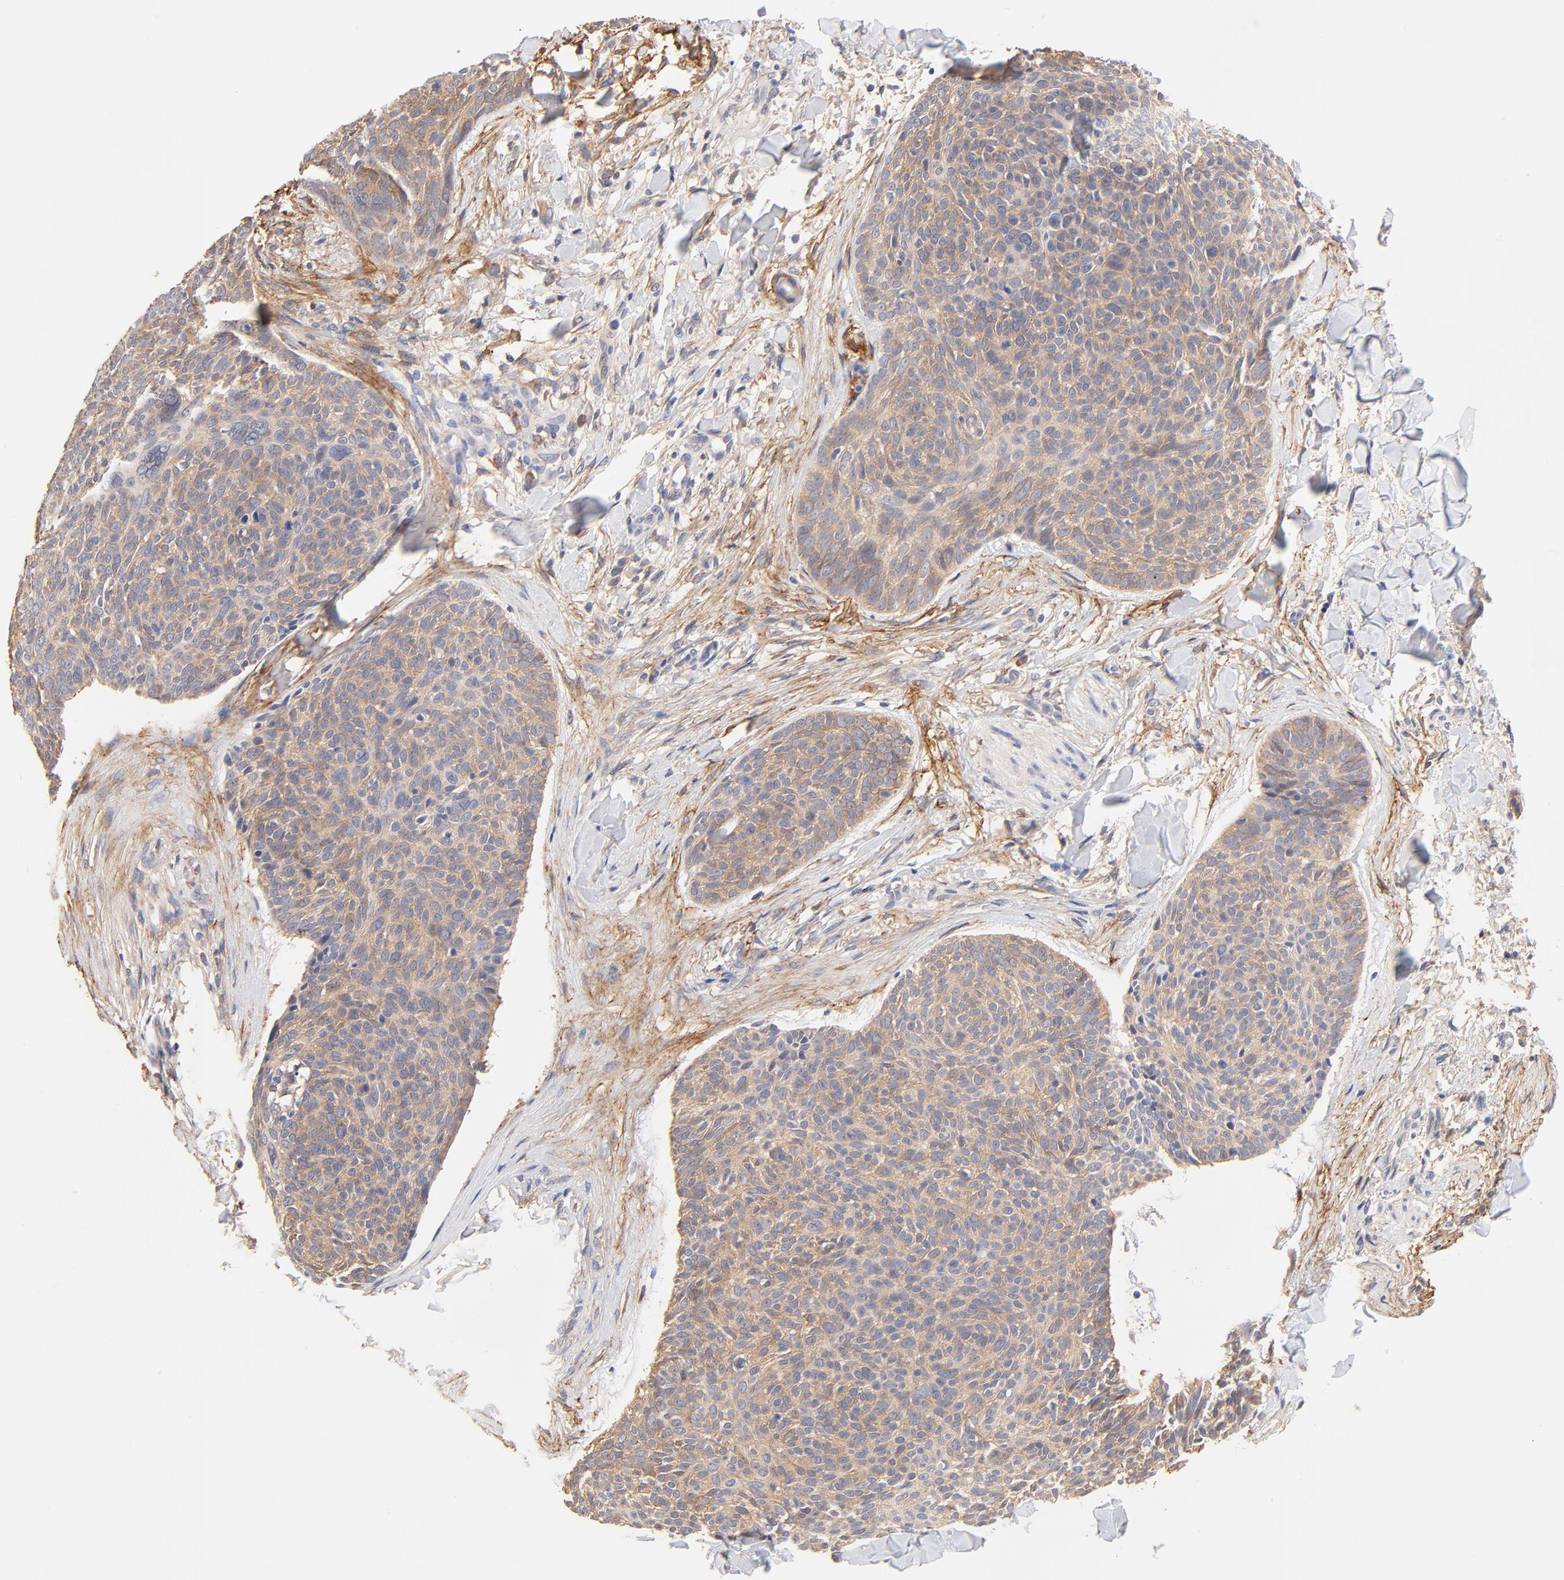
{"staining": {"intensity": "moderate", "quantity": "25%-75%", "location": "cytoplasmic/membranous"}, "tissue": "skin cancer", "cell_type": "Tumor cells", "image_type": "cancer", "snomed": [{"axis": "morphology", "description": "Normal tissue, NOS"}, {"axis": "morphology", "description": "Basal cell carcinoma"}, {"axis": "topography", "description": "Skin"}], "caption": "Protein staining by immunohistochemistry displays moderate cytoplasmic/membranous positivity in approximately 25%-75% of tumor cells in skin basal cell carcinoma.", "gene": "PTK7", "patient": {"sex": "female", "age": 57}}